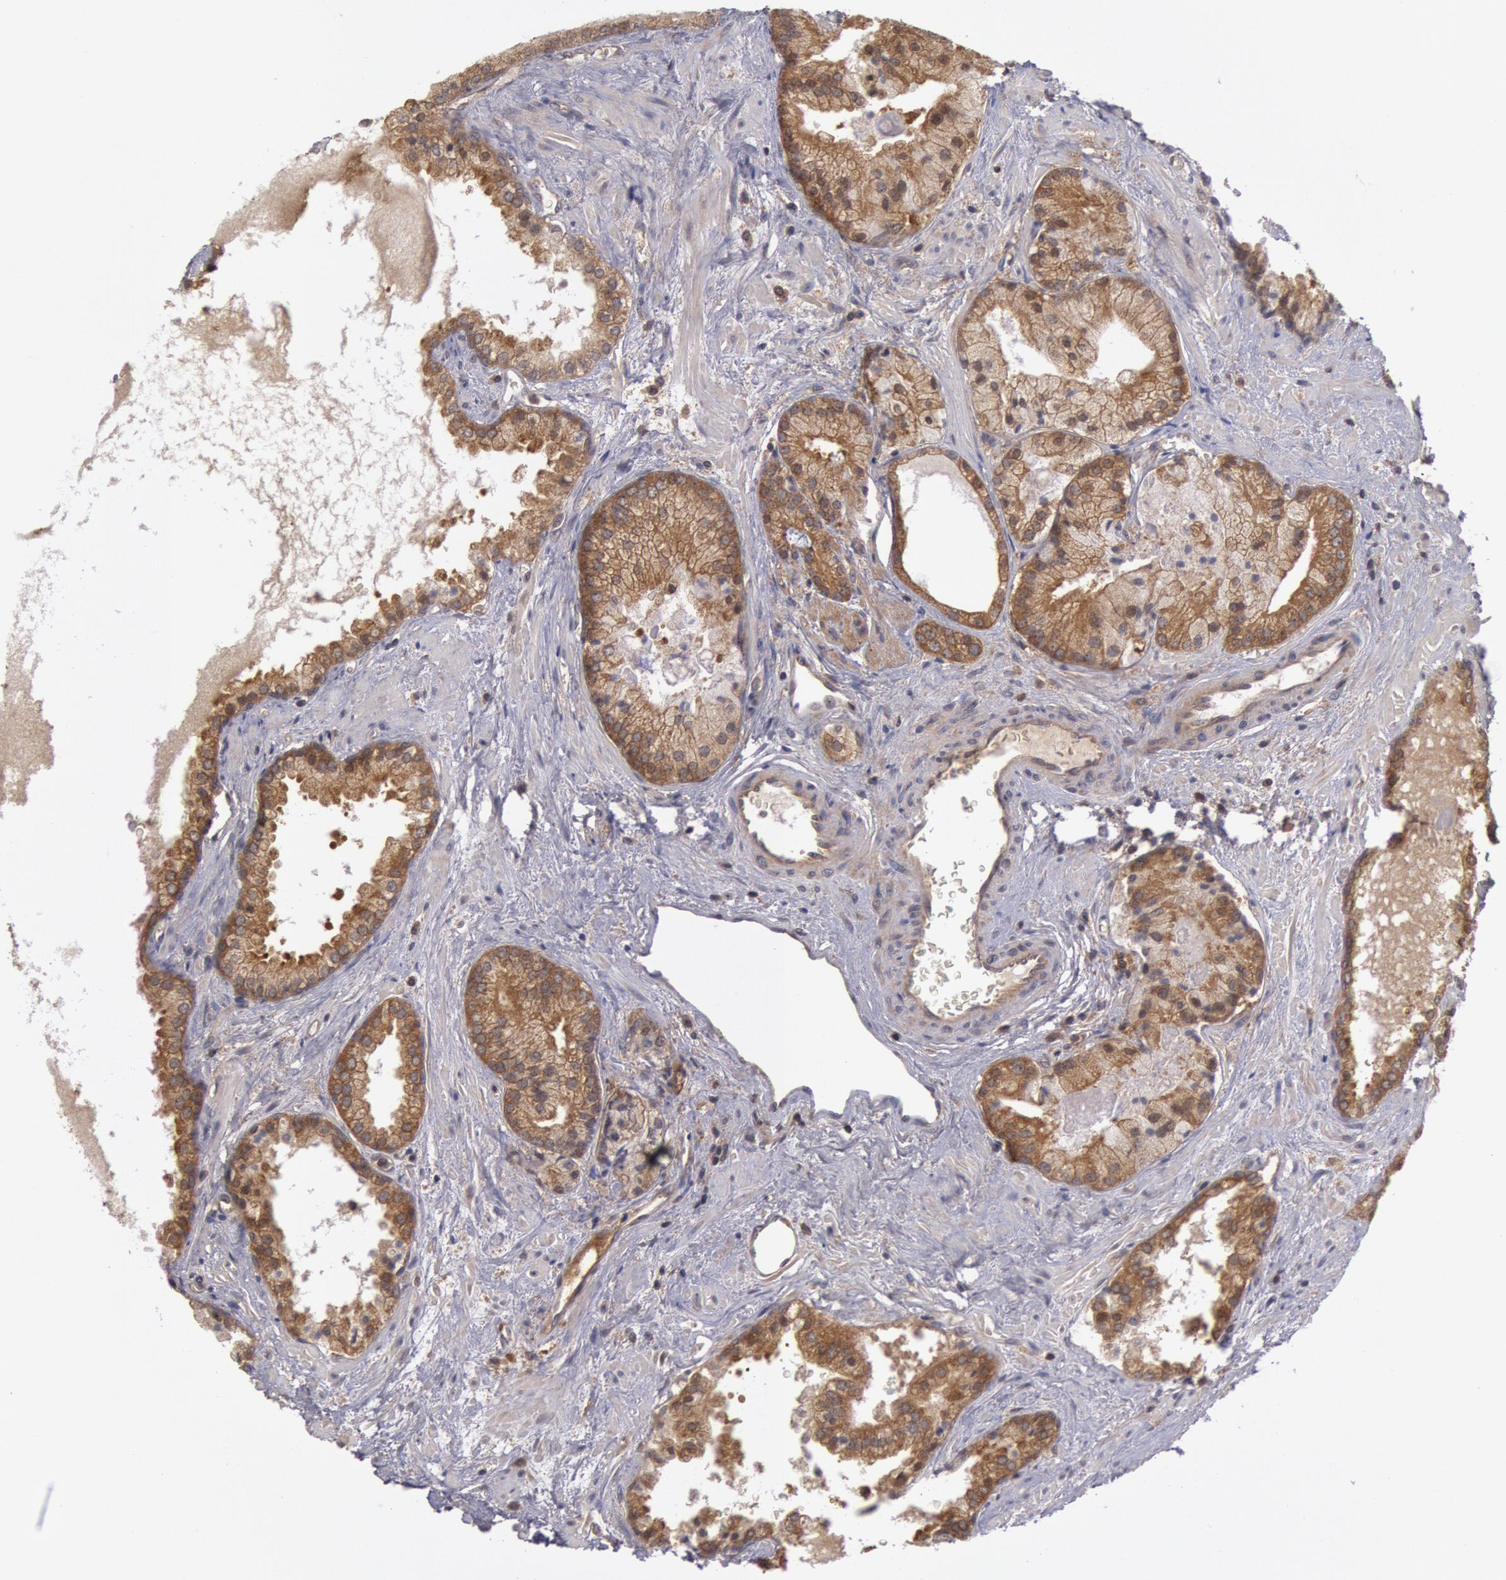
{"staining": {"intensity": "moderate", "quantity": ">75%", "location": "cytoplasmic/membranous"}, "tissue": "prostate cancer", "cell_type": "Tumor cells", "image_type": "cancer", "snomed": [{"axis": "morphology", "description": "Adenocarcinoma, Medium grade"}, {"axis": "topography", "description": "Prostate"}], "caption": "Immunohistochemistry (IHC) image of prostate cancer (adenocarcinoma (medium-grade)) stained for a protein (brown), which exhibits medium levels of moderate cytoplasmic/membranous staining in approximately >75% of tumor cells.", "gene": "BRAF", "patient": {"sex": "male", "age": 70}}